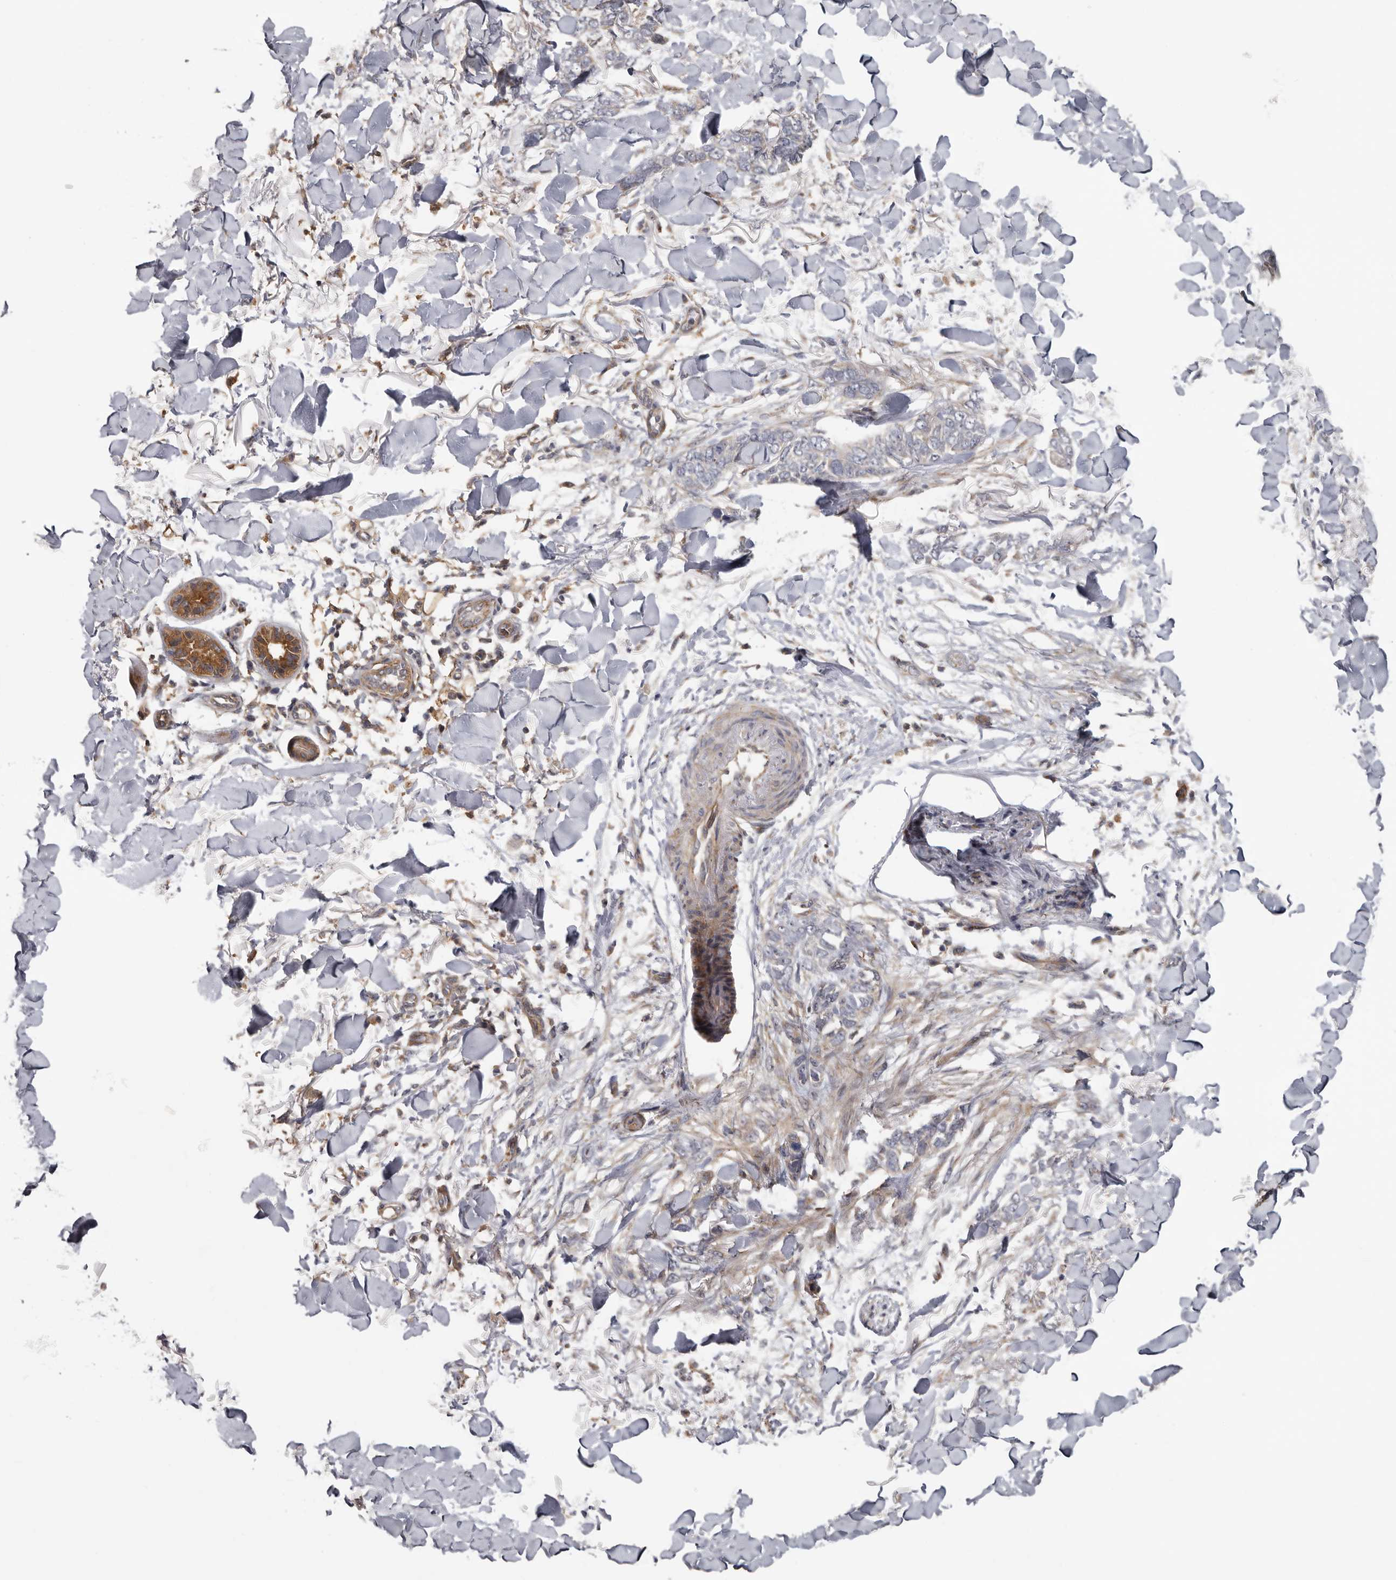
{"staining": {"intensity": "negative", "quantity": "none", "location": "none"}, "tissue": "skin cancer", "cell_type": "Tumor cells", "image_type": "cancer", "snomed": [{"axis": "morphology", "description": "Normal tissue, NOS"}, {"axis": "morphology", "description": "Basal cell carcinoma"}, {"axis": "topography", "description": "Skin"}], "caption": "This is an IHC micrograph of human skin cancer (basal cell carcinoma). There is no staining in tumor cells.", "gene": "HINT3", "patient": {"sex": "male", "age": 77}}